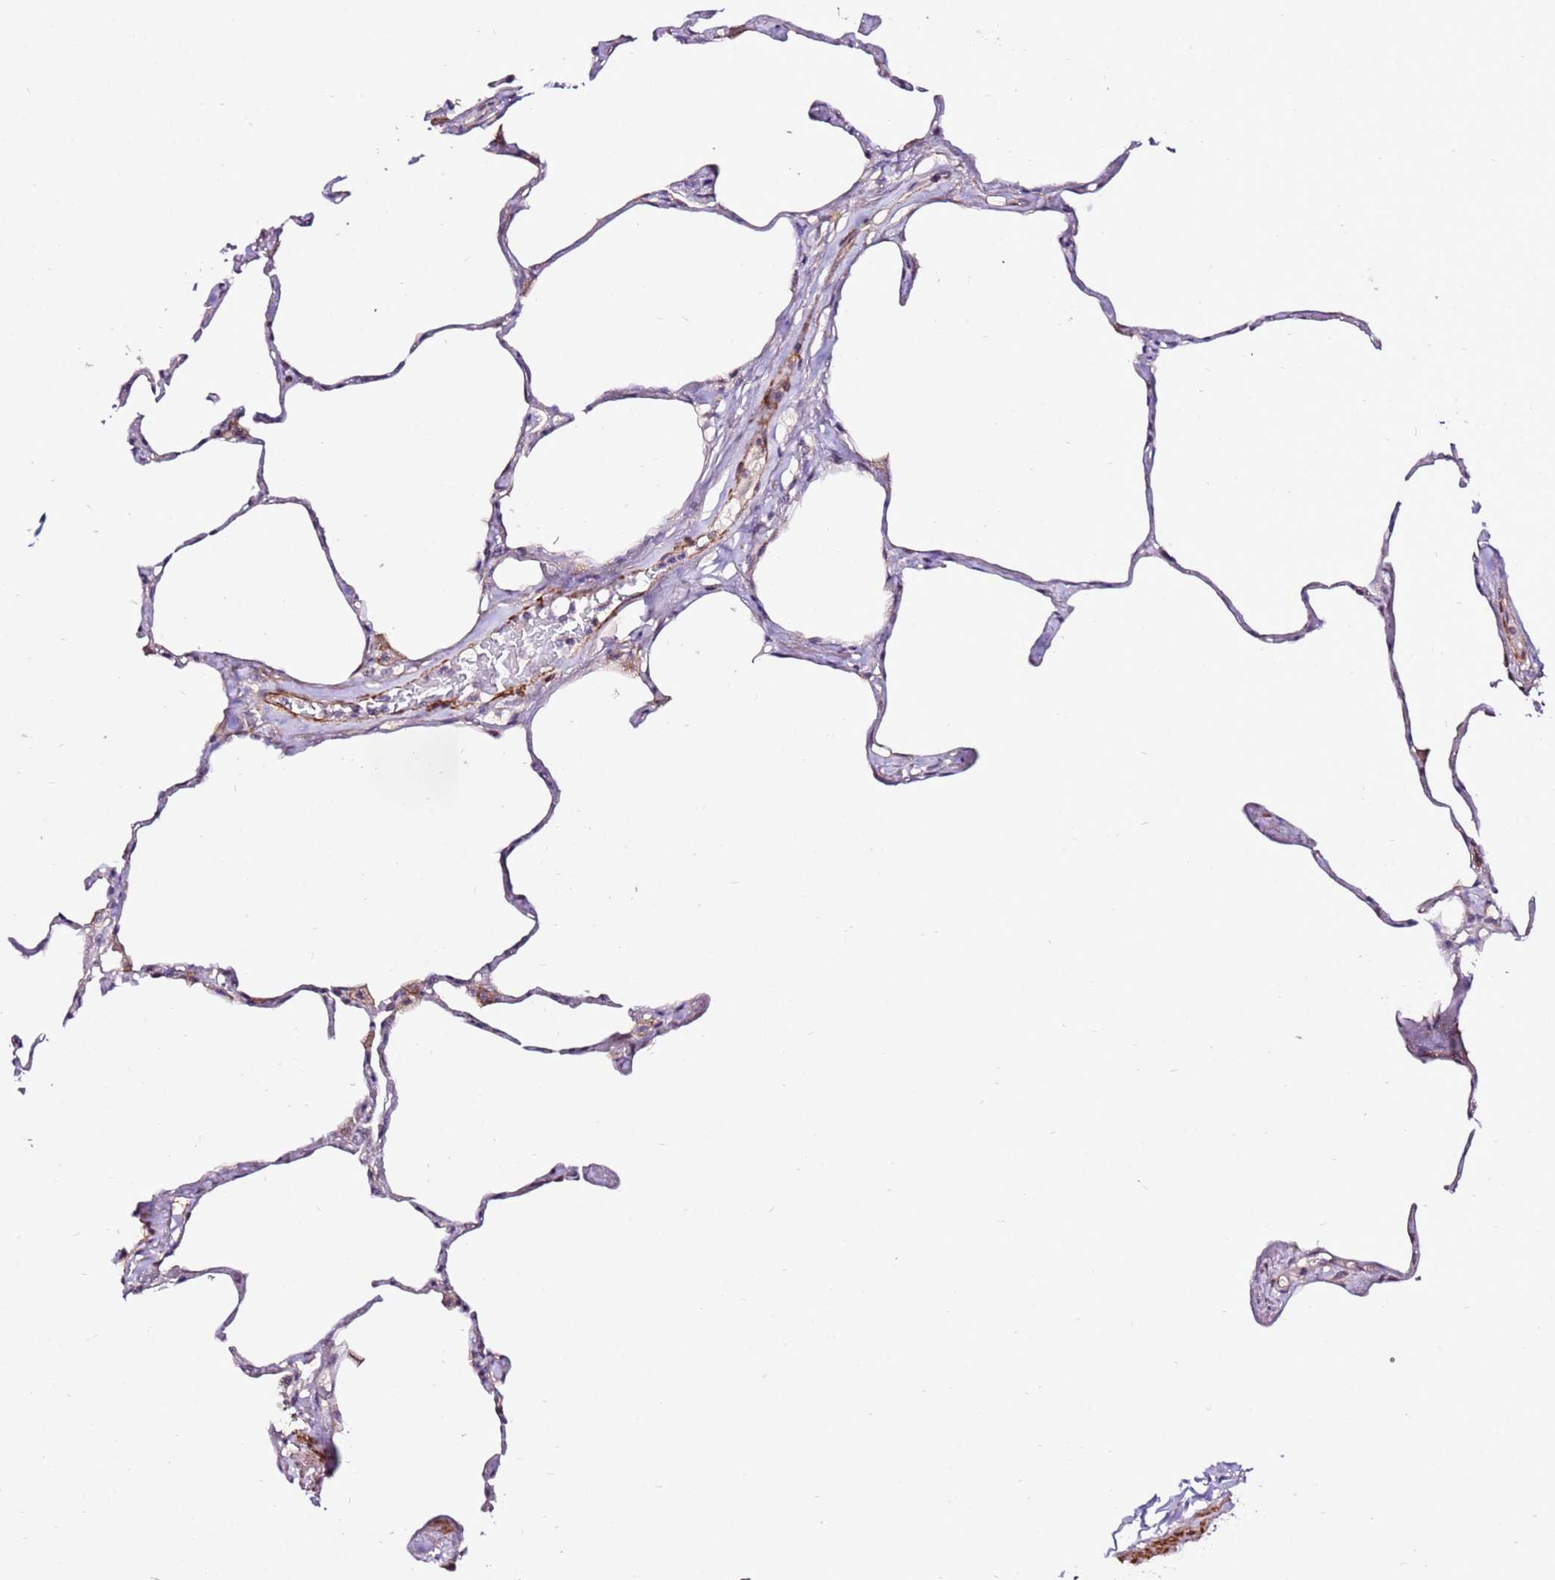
{"staining": {"intensity": "negative", "quantity": "none", "location": "none"}, "tissue": "lung", "cell_type": "Alveolar cells", "image_type": "normal", "snomed": [{"axis": "morphology", "description": "Normal tissue, NOS"}, {"axis": "topography", "description": "Lung"}], "caption": "A photomicrograph of lung stained for a protein shows no brown staining in alveolar cells.", "gene": "ART5", "patient": {"sex": "male", "age": 65}}